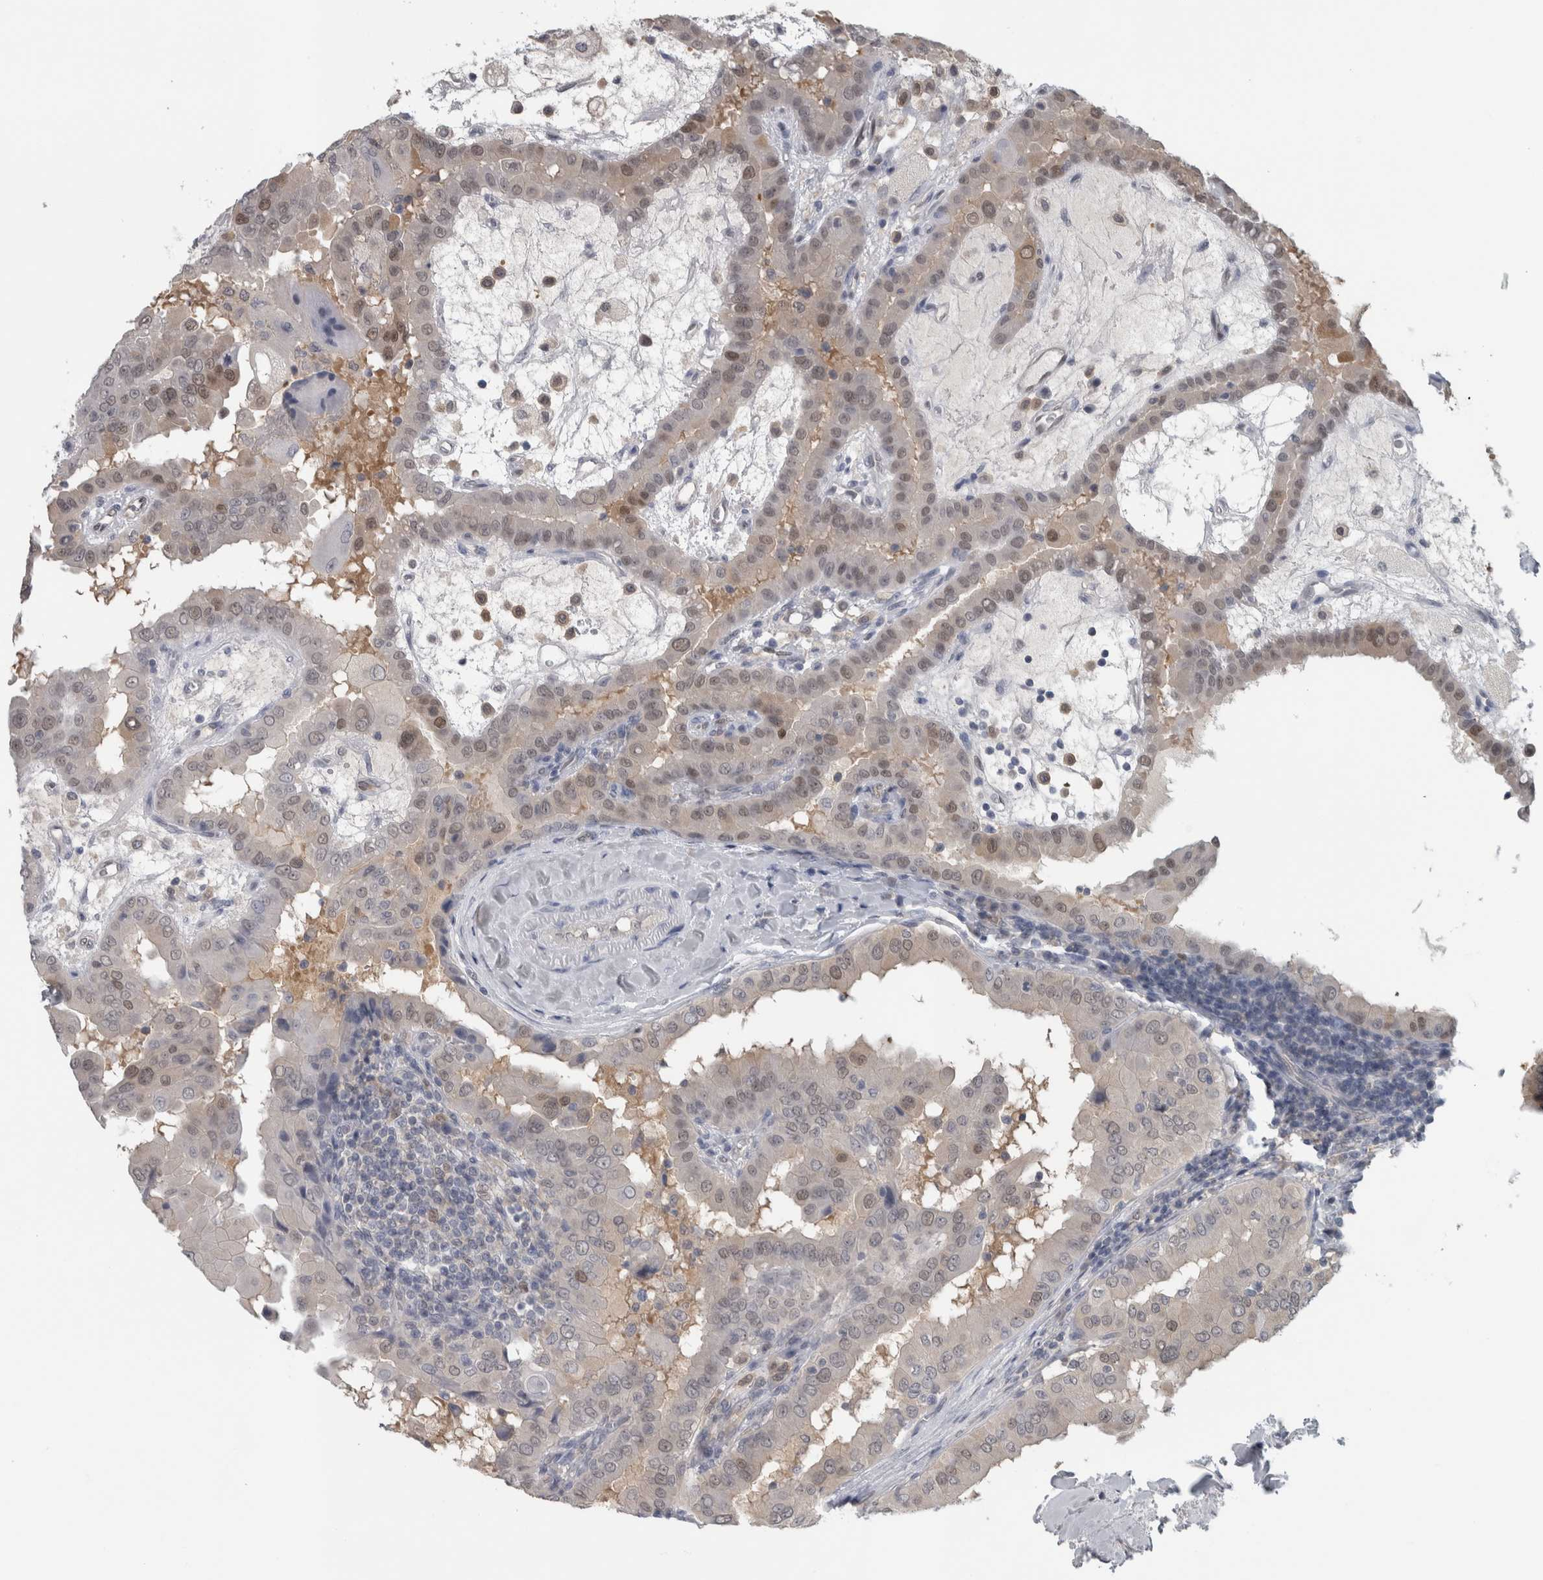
{"staining": {"intensity": "moderate", "quantity": "<25%", "location": "cytoplasmic/membranous,nuclear"}, "tissue": "thyroid cancer", "cell_type": "Tumor cells", "image_type": "cancer", "snomed": [{"axis": "morphology", "description": "Papillary adenocarcinoma, NOS"}, {"axis": "topography", "description": "Thyroid gland"}], "caption": "Immunohistochemistry (IHC) (DAB) staining of human papillary adenocarcinoma (thyroid) demonstrates moderate cytoplasmic/membranous and nuclear protein expression in approximately <25% of tumor cells.", "gene": "NAPRT", "patient": {"sex": "male", "age": 33}}